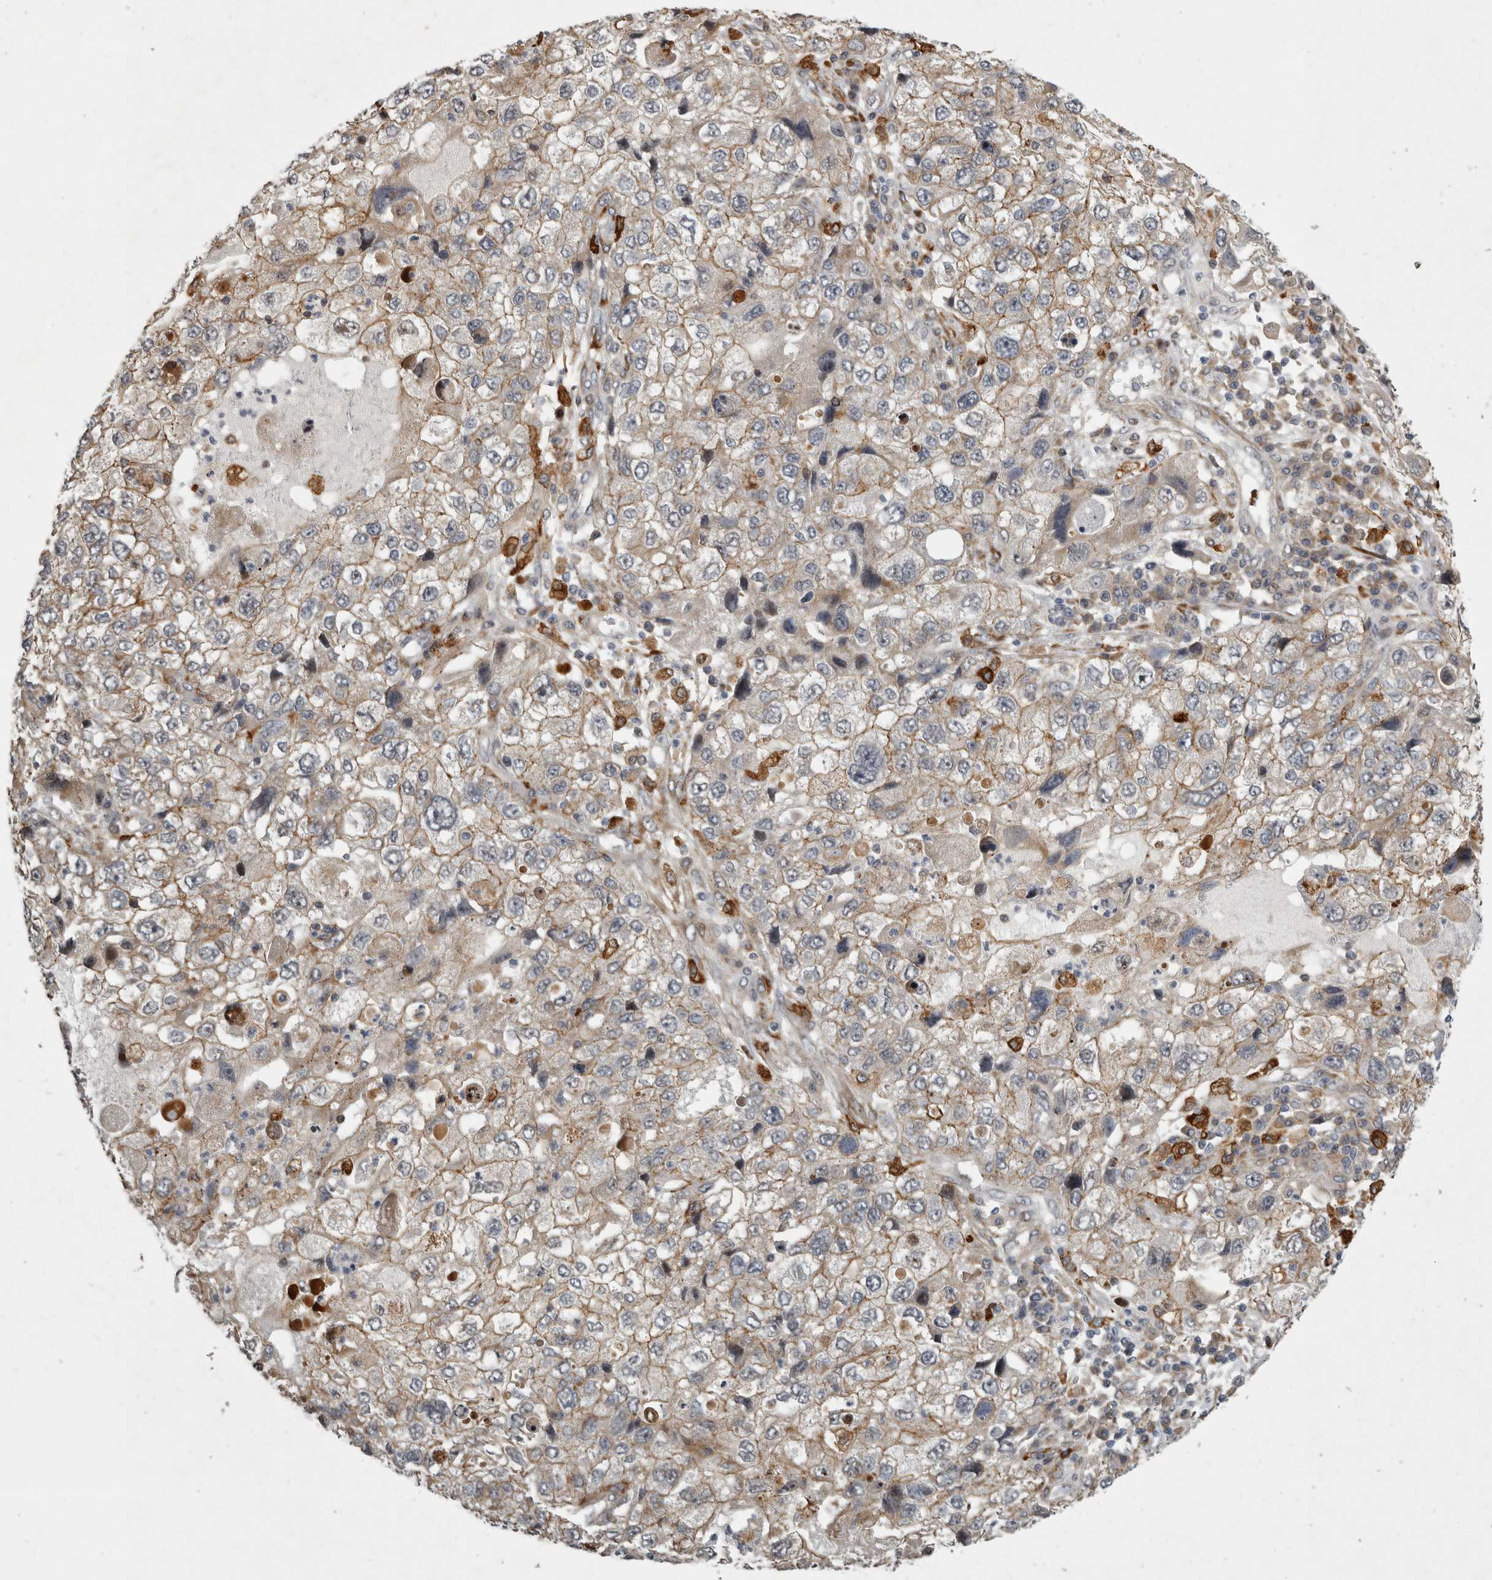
{"staining": {"intensity": "moderate", "quantity": ">75%", "location": "cytoplasmic/membranous"}, "tissue": "endometrial cancer", "cell_type": "Tumor cells", "image_type": "cancer", "snomed": [{"axis": "morphology", "description": "Adenocarcinoma, NOS"}, {"axis": "topography", "description": "Endometrium"}], "caption": "Immunohistochemistry (DAB) staining of endometrial cancer demonstrates moderate cytoplasmic/membranous protein staining in approximately >75% of tumor cells. The staining was performed using DAB (3,3'-diaminobenzidine), with brown indicating positive protein expression. Nuclei are stained blue with hematoxylin.", "gene": "MPDZ", "patient": {"sex": "female", "age": 49}}